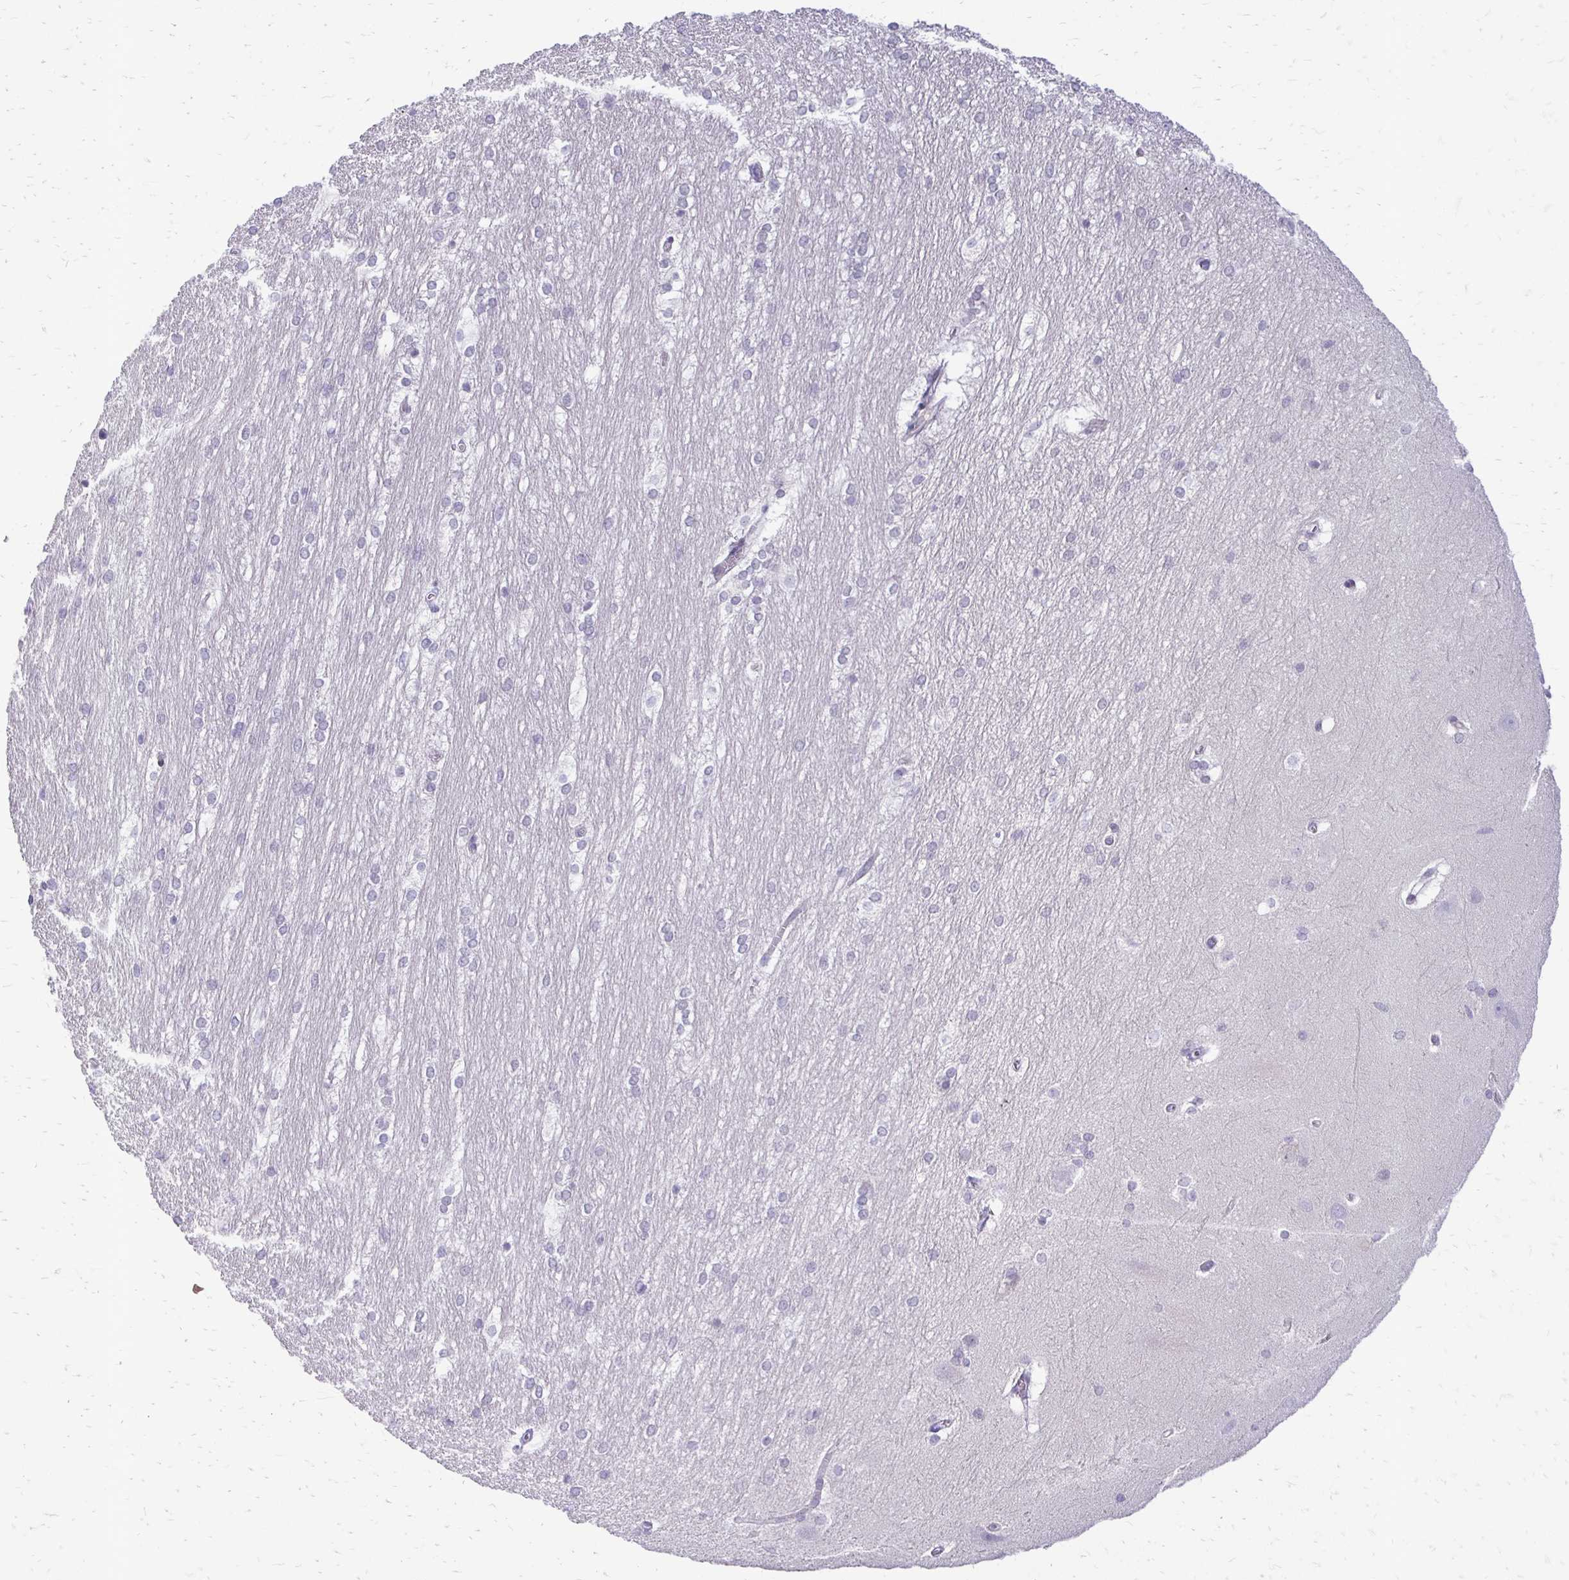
{"staining": {"intensity": "negative", "quantity": "none", "location": "none"}, "tissue": "hippocampus", "cell_type": "Glial cells", "image_type": "normal", "snomed": [{"axis": "morphology", "description": "Normal tissue, NOS"}, {"axis": "topography", "description": "Cerebral cortex"}, {"axis": "topography", "description": "Hippocampus"}], "caption": "Histopathology image shows no significant protein positivity in glial cells of unremarkable hippocampus. (DAB (3,3'-diaminobenzidine) IHC, high magnification).", "gene": "EPYC", "patient": {"sex": "female", "age": 19}}